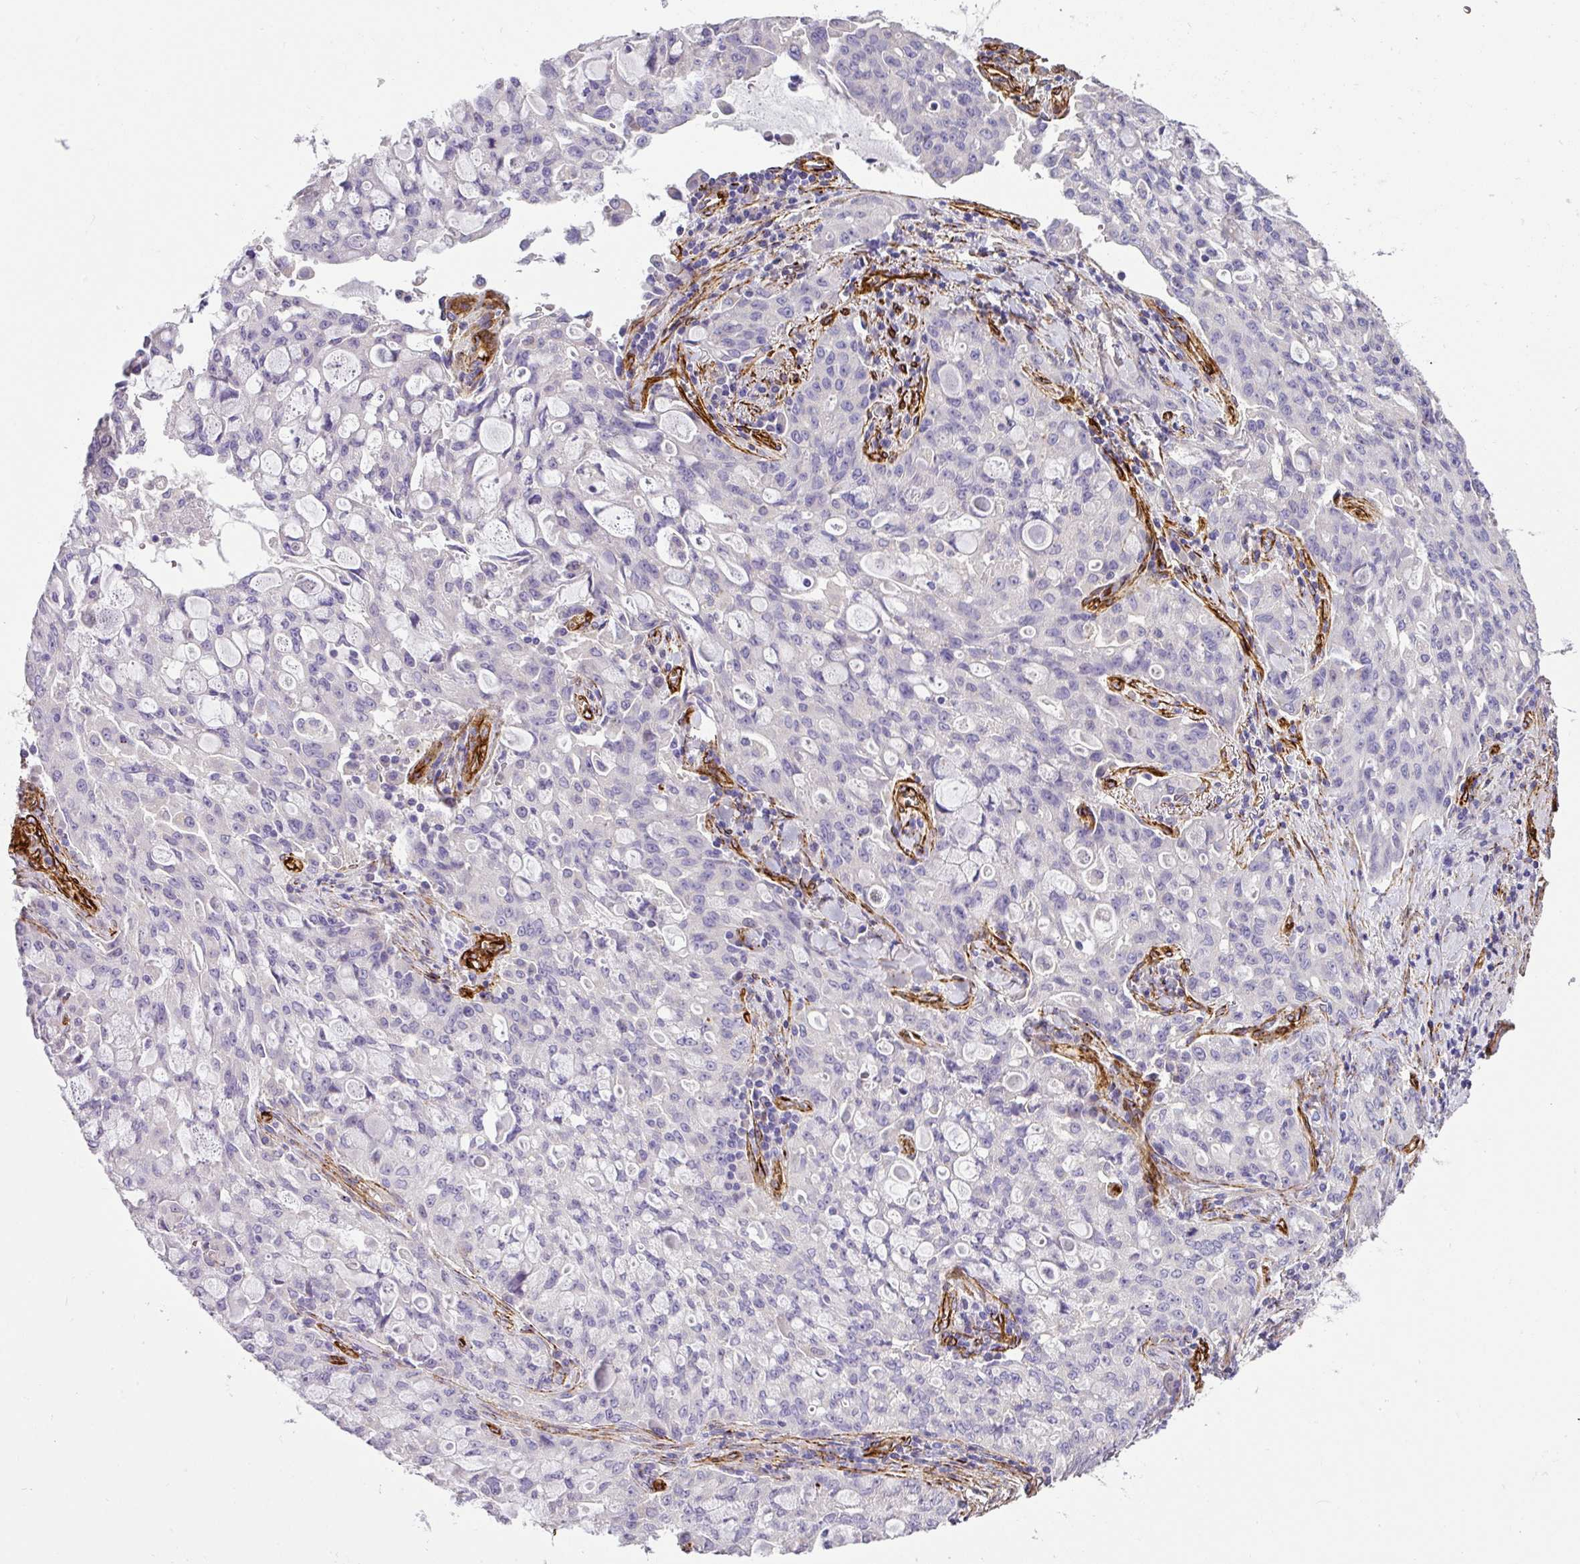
{"staining": {"intensity": "negative", "quantity": "none", "location": "none"}, "tissue": "lung cancer", "cell_type": "Tumor cells", "image_type": "cancer", "snomed": [{"axis": "morphology", "description": "Adenocarcinoma, NOS"}, {"axis": "topography", "description": "Lung"}], "caption": "Lung adenocarcinoma stained for a protein using immunohistochemistry (IHC) exhibits no staining tumor cells.", "gene": "SLC25A17", "patient": {"sex": "female", "age": 44}}